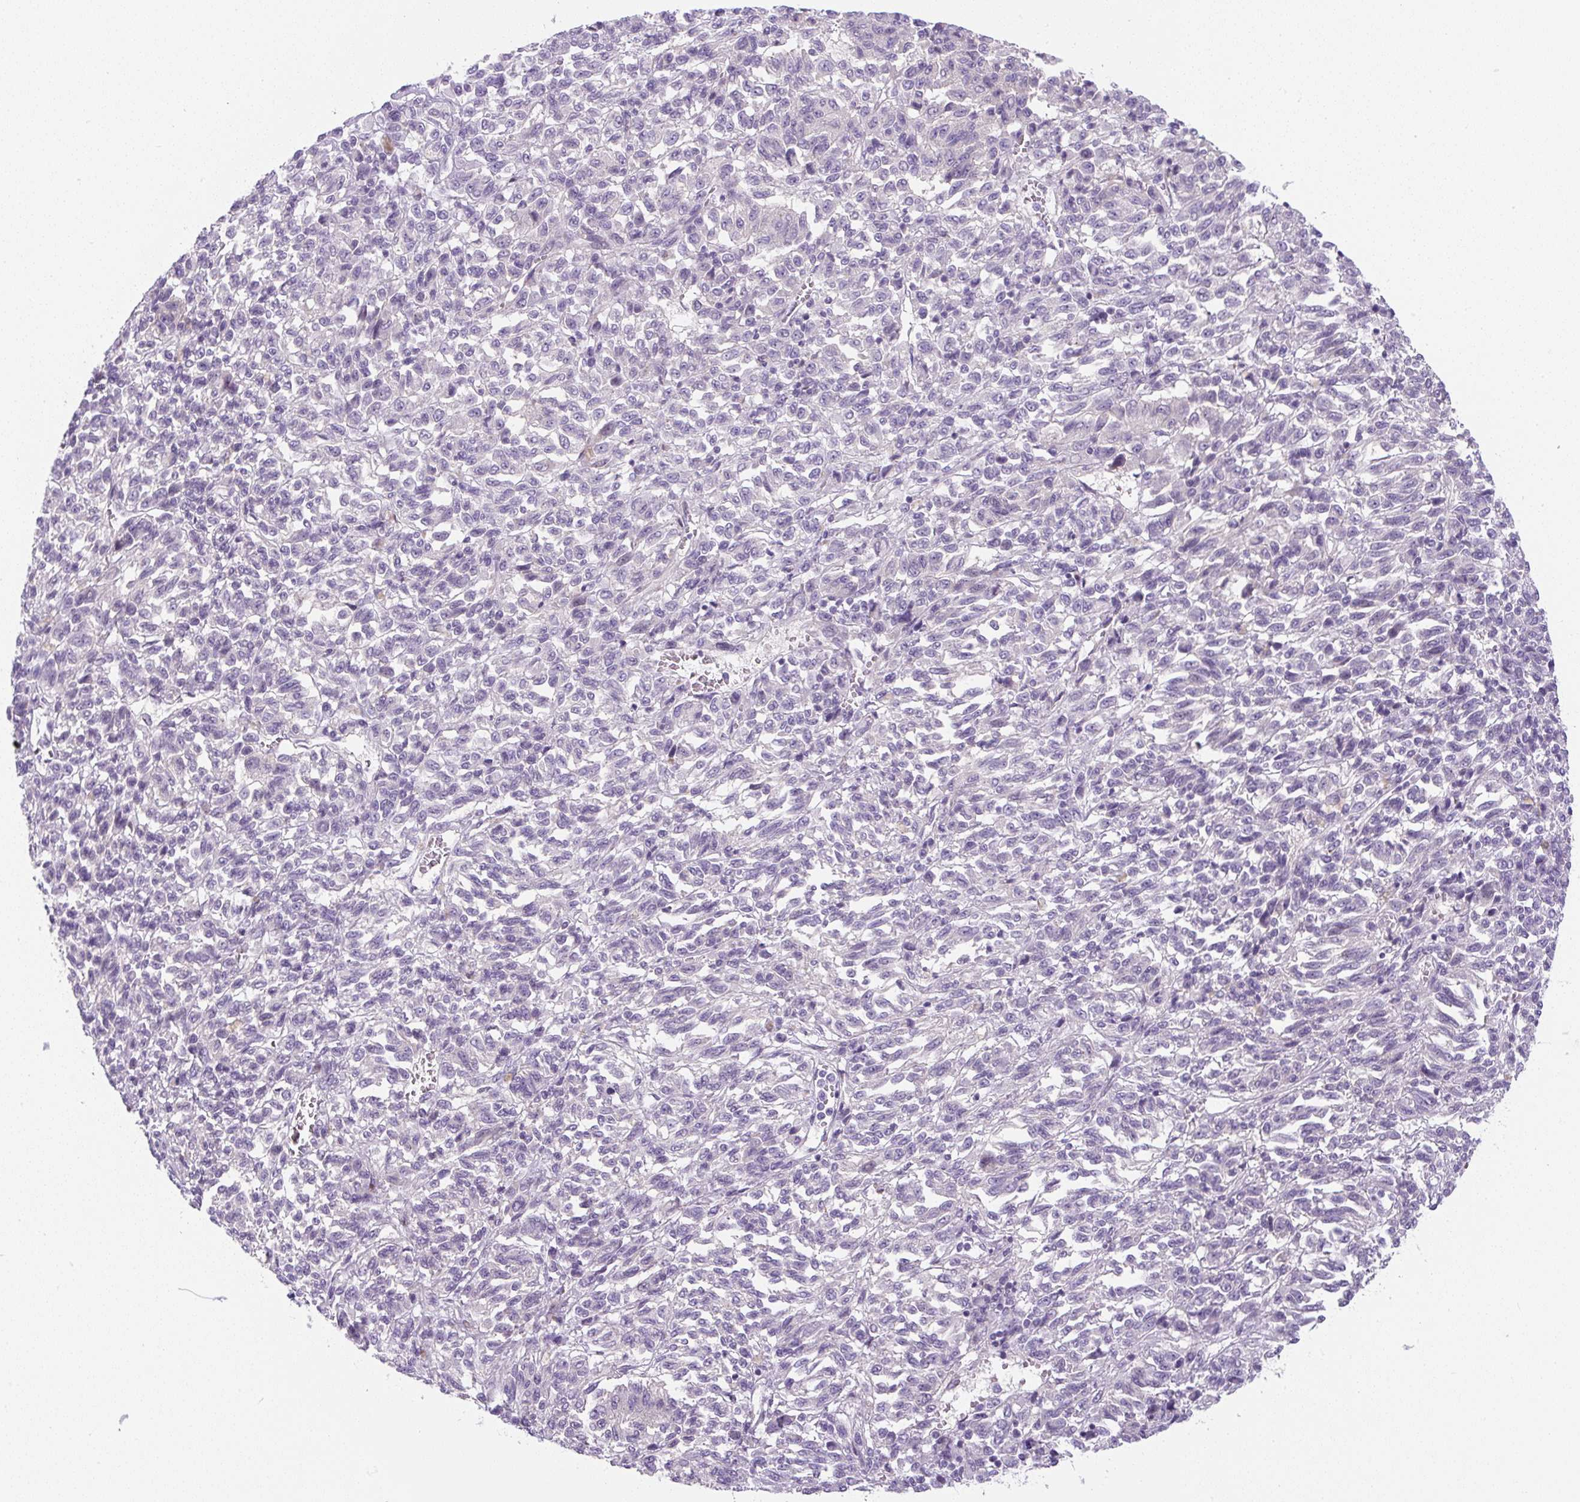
{"staining": {"intensity": "negative", "quantity": "none", "location": "none"}, "tissue": "melanoma", "cell_type": "Tumor cells", "image_type": "cancer", "snomed": [{"axis": "morphology", "description": "Malignant melanoma, Metastatic site"}, {"axis": "topography", "description": "Lung"}], "caption": "Protein analysis of melanoma demonstrates no significant positivity in tumor cells.", "gene": "ADAMTS19", "patient": {"sex": "male", "age": 64}}